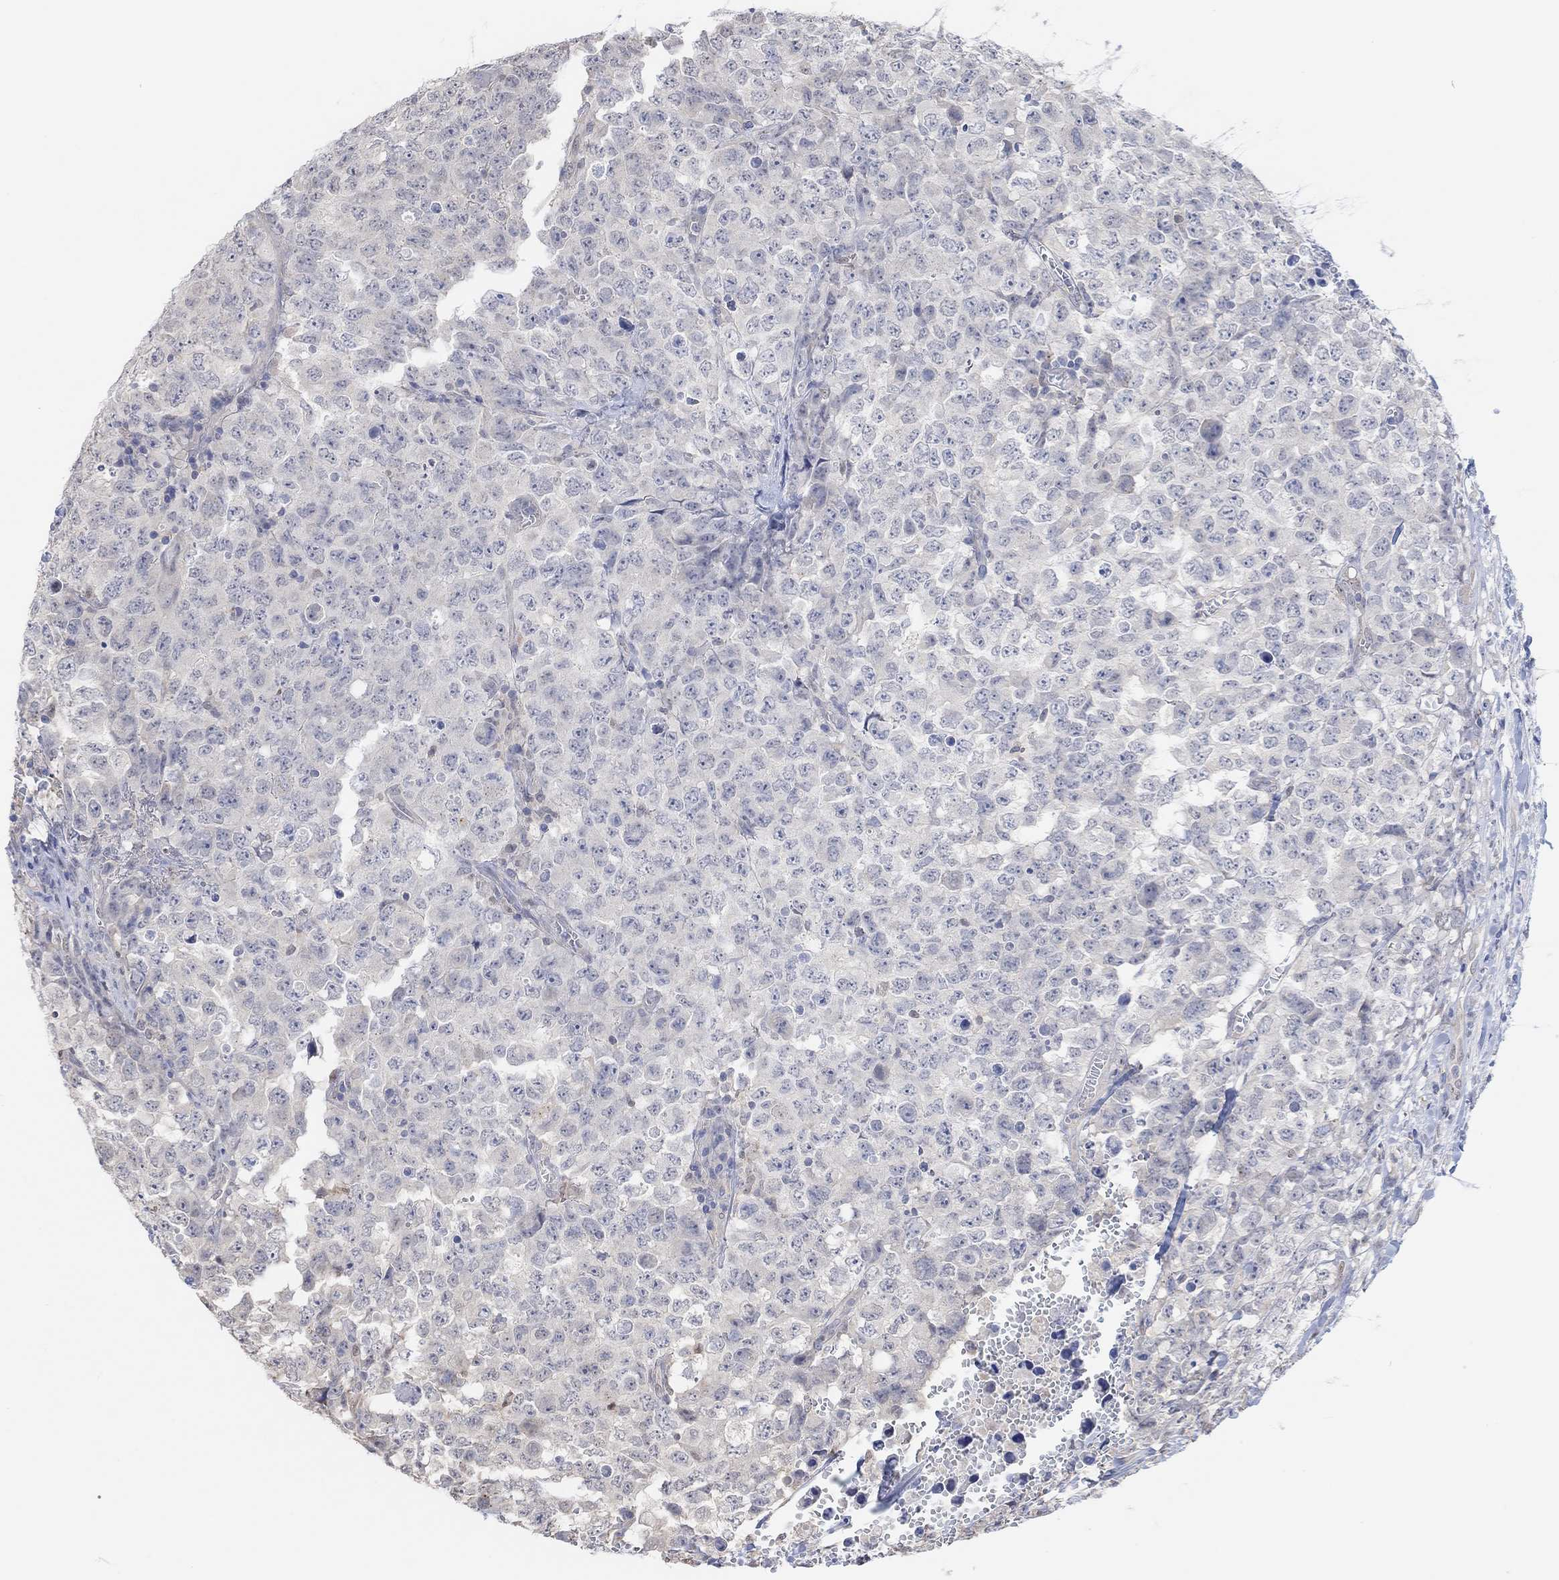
{"staining": {"intensity": "negative", "quantity": "none", "location": "none"}, "tissue": "testis cancer", "cell_type": "Tumor cells", "image_type": "cancer", "snomed": [{"axis": "morphology", "description": "Carcinoma, Embryonal, NOS"}, {"axis": "topography", "description": "Testis"}], "caption": "Photomicrograph shows no significant protein positivity in tumor cells of testis embryonal carcinoma. (Stains: DAB immunohistochemistry (IHC) with hematoxylin counter stain, Microscopy: brightfield microscopy at high magnification).", "gene": "MUC1", "patient": {"sex": "male", "age": 23}}